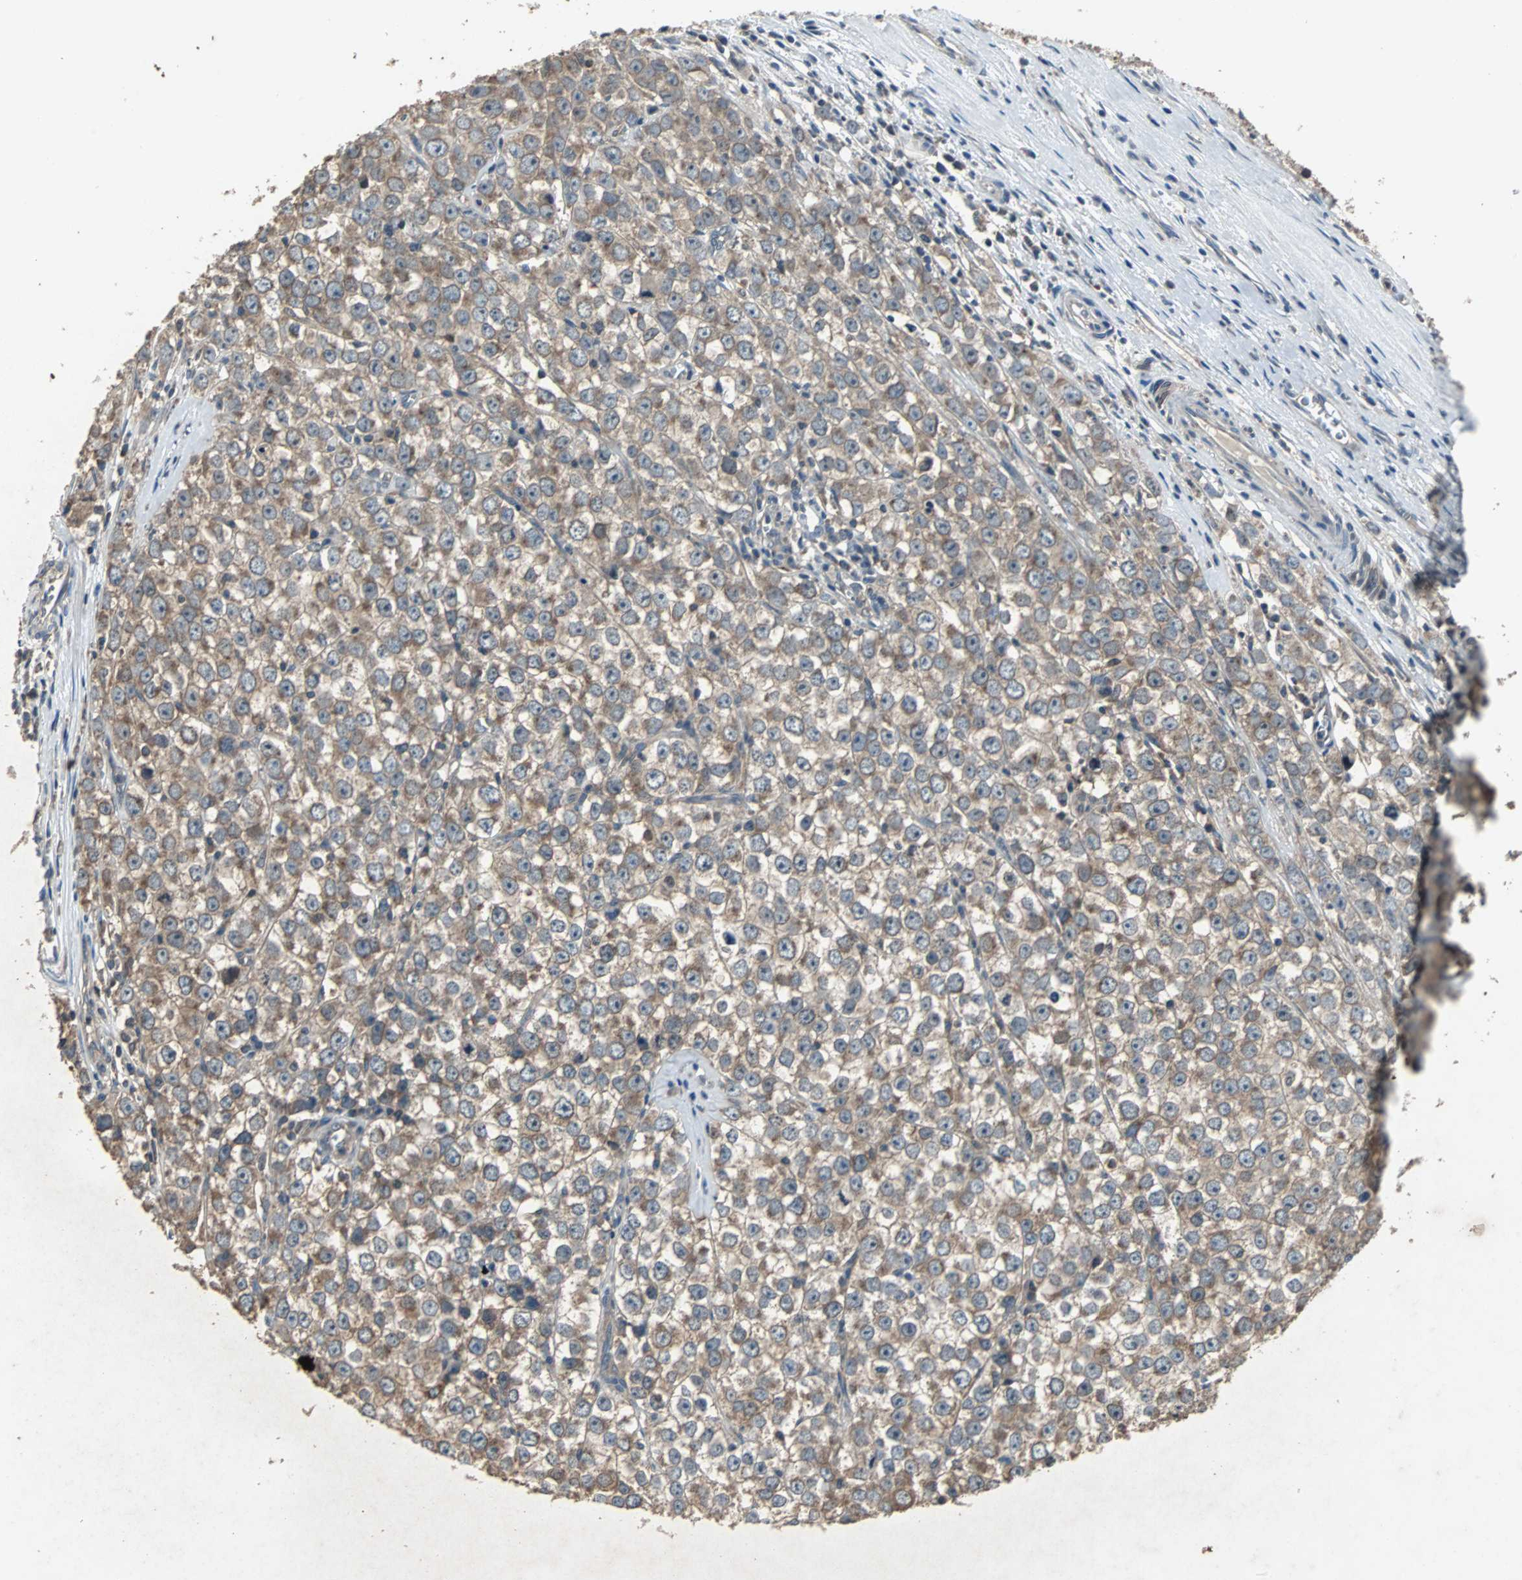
{"staining": {"intensity": "weak", "quantity": ">75%", "location": "cytoplasmic/membranous"}, "tissue": "testis cancer", "cell_type": "Tumor cells", "image_type": "cancer", "snomed": [{"axis": "morphology", "description": "Seminoma, NOS"}, {"axis": "morphology", "description": "Carcinoma, Embryonal, NOS"}, {"axis": "topography", "description": "Testis"}], "caption": "Embryonal carcinoma (testis) stained with a protein marker exhibits weak staining in tumor cells.", "gene": "SOS1", "patient": {"sex": "male", "age": 52}}